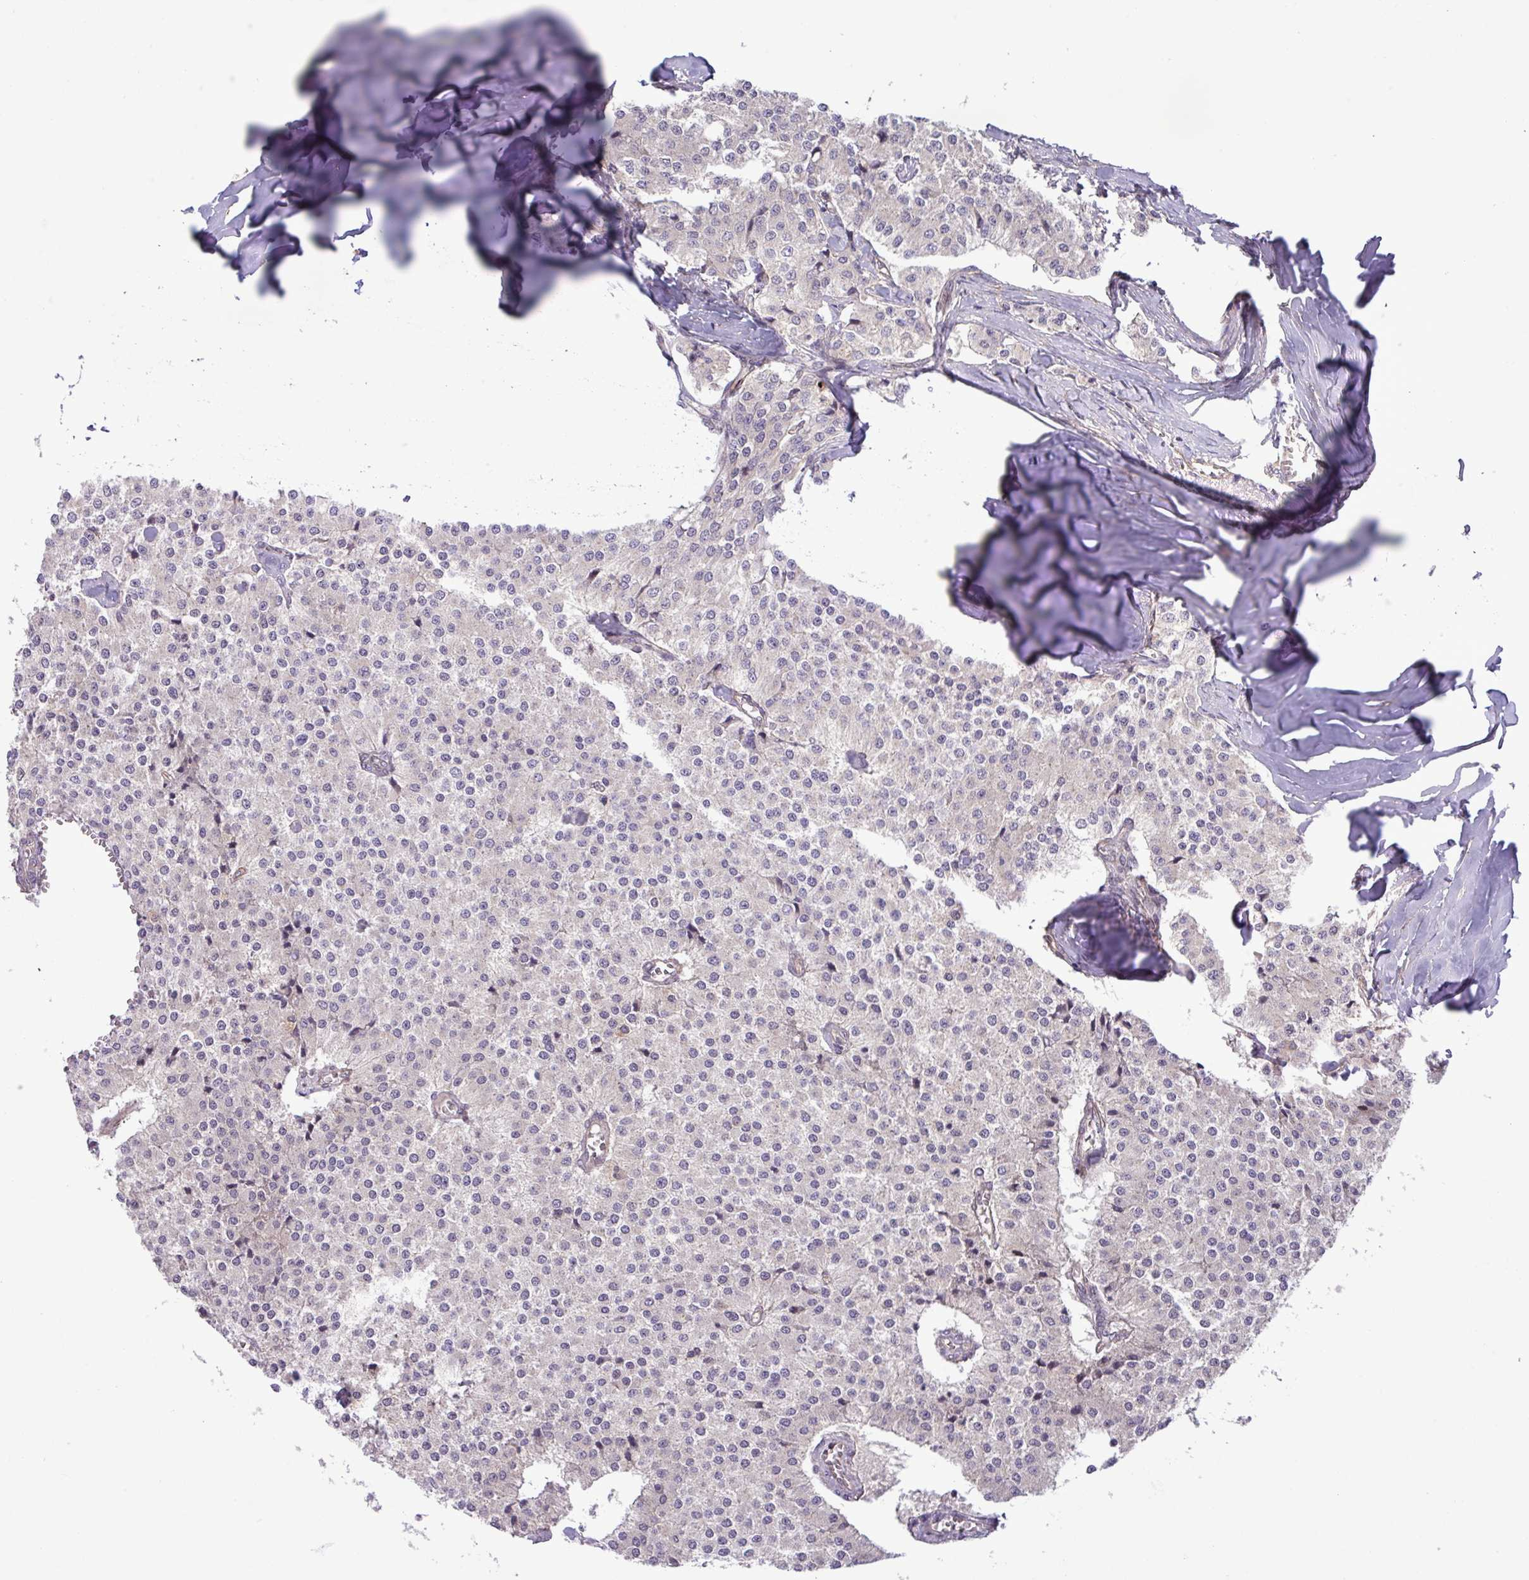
{"staining": {"intensity": "negative", "quantity": "none", "location": "none"}, "tissue": "carcinoid", "cell_type": "Tumor cells", "image_type": "cancer", "snomed": [{"axis": "morphology", "description": "Carcinoid, malignant, NOS"}, {"axis": "topography", "description": "Colon"}], "caption": "Immunohistochemistry of human malignant carcinoid displays no positivity in tumor cells.", "gene": "CNTRL", "patient": {"sex": "female", "age": 52}}